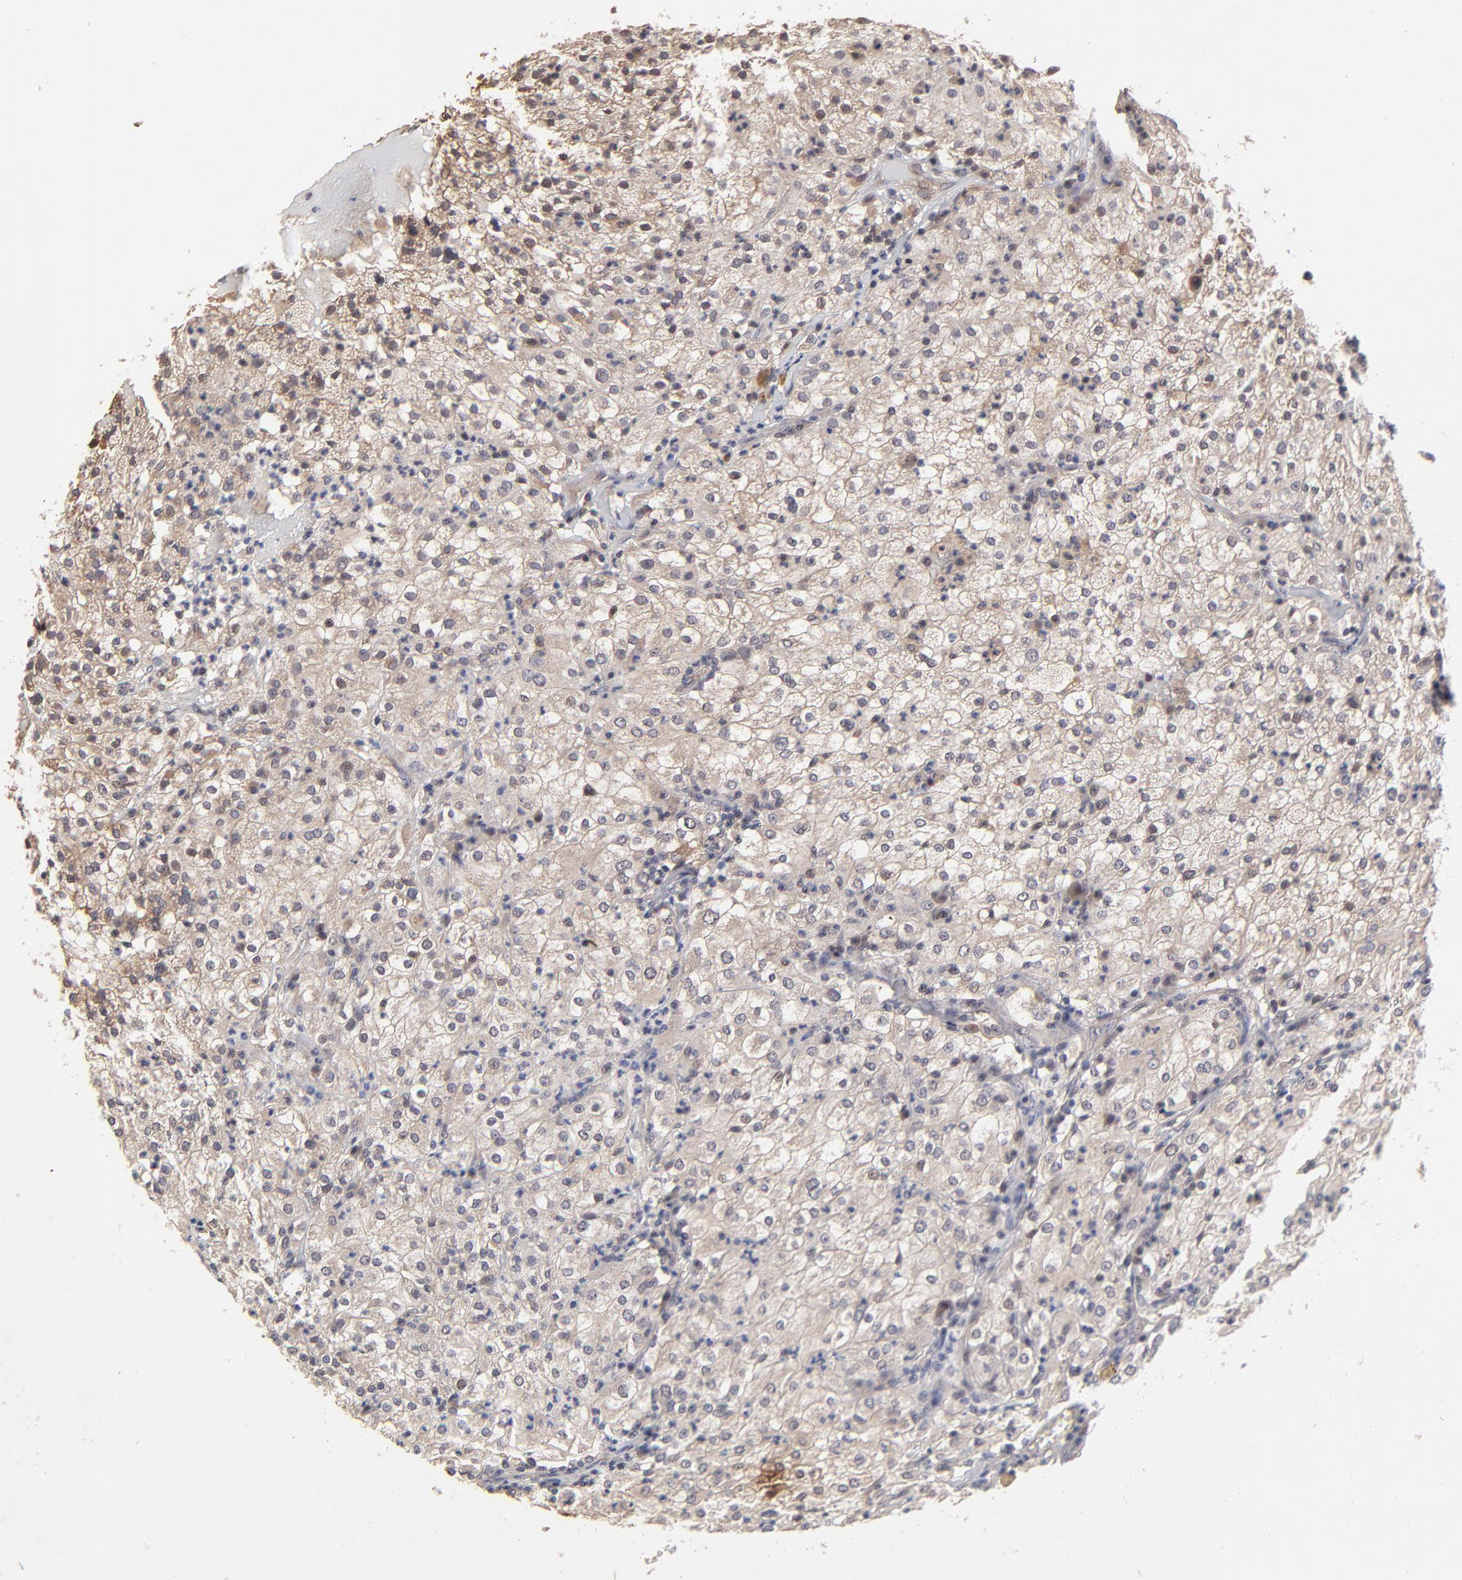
{"staining": {"intensity": "weak", "quantity": ">75%", "location": "cytoplasmic/membranous"}, "tissue": "renal cancer", "cell_type": "Tumor cells", "image_type": "cancer", "snomed": [{"axis": "morphology", "description": "Adenocarcinoma, NOS"}, {"axis": "topography", "description": "Kidney"}], "caption": "Immunohistochemical staining of human adenocarcinoma (renal) reveals low levels of weak cytoplasmic/membranous protein staining in about >75% of tumor cells. (IHC, brightfield microscopy, high magnification).", "gene": "FRMD8", "patient": {"sex": "male", "age": 59}}